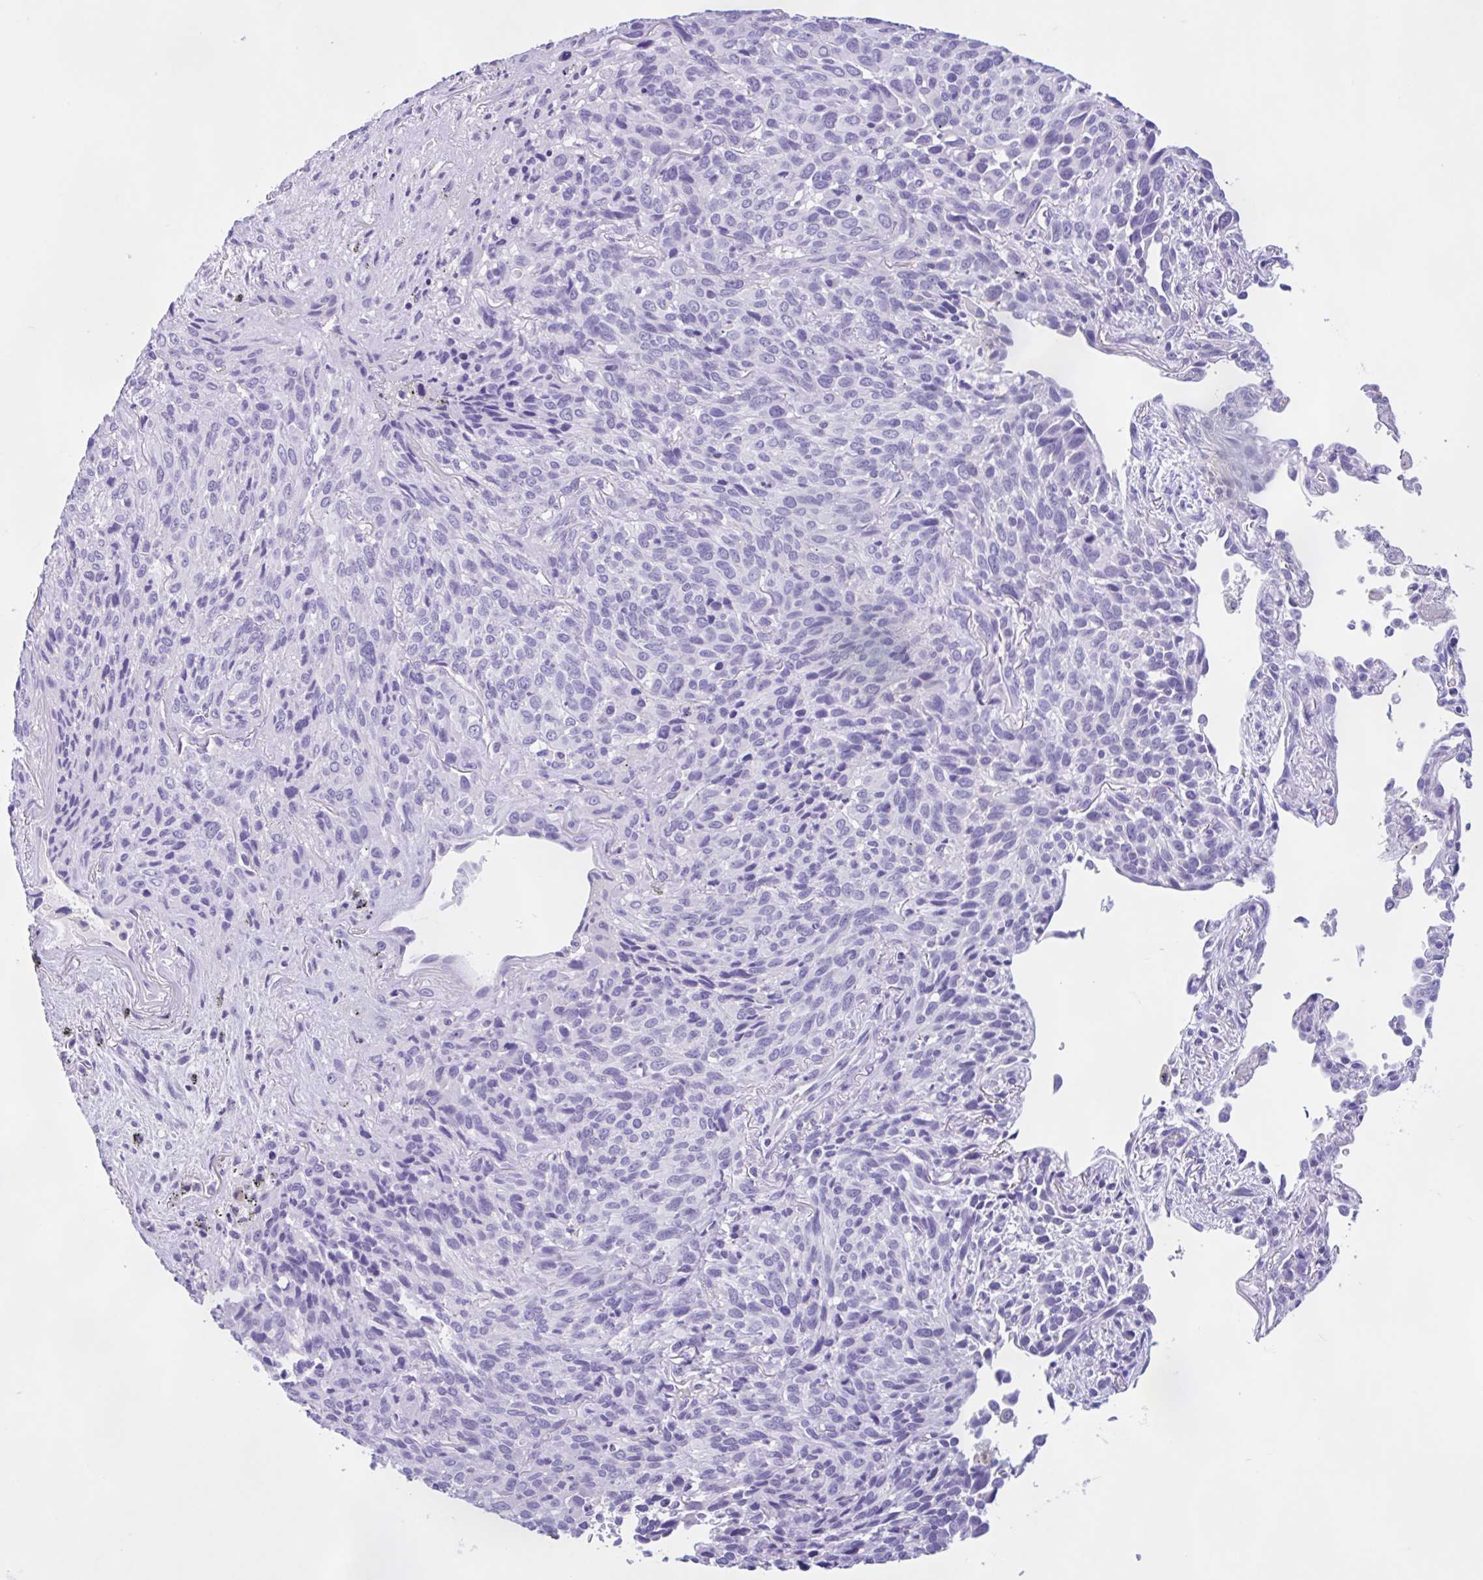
{"staining": {"intensity": "negative", "quantity": "none", "location": "none"}, "tissue": "melanoma", "cell_type": "Tumor cells", "image_type": "cancer", "snomed": [{"axis": "morphology", "description": "Malignant melanoma, Metastatic site"}, {"axis": "topography", "description": "Lung"}], "caption": "Melanoma was stained to show a protein in brown. There is no significant positivity in tumor cells.", "gene": "ZNF319", "patient": {"sex": "male", "age": 48}}